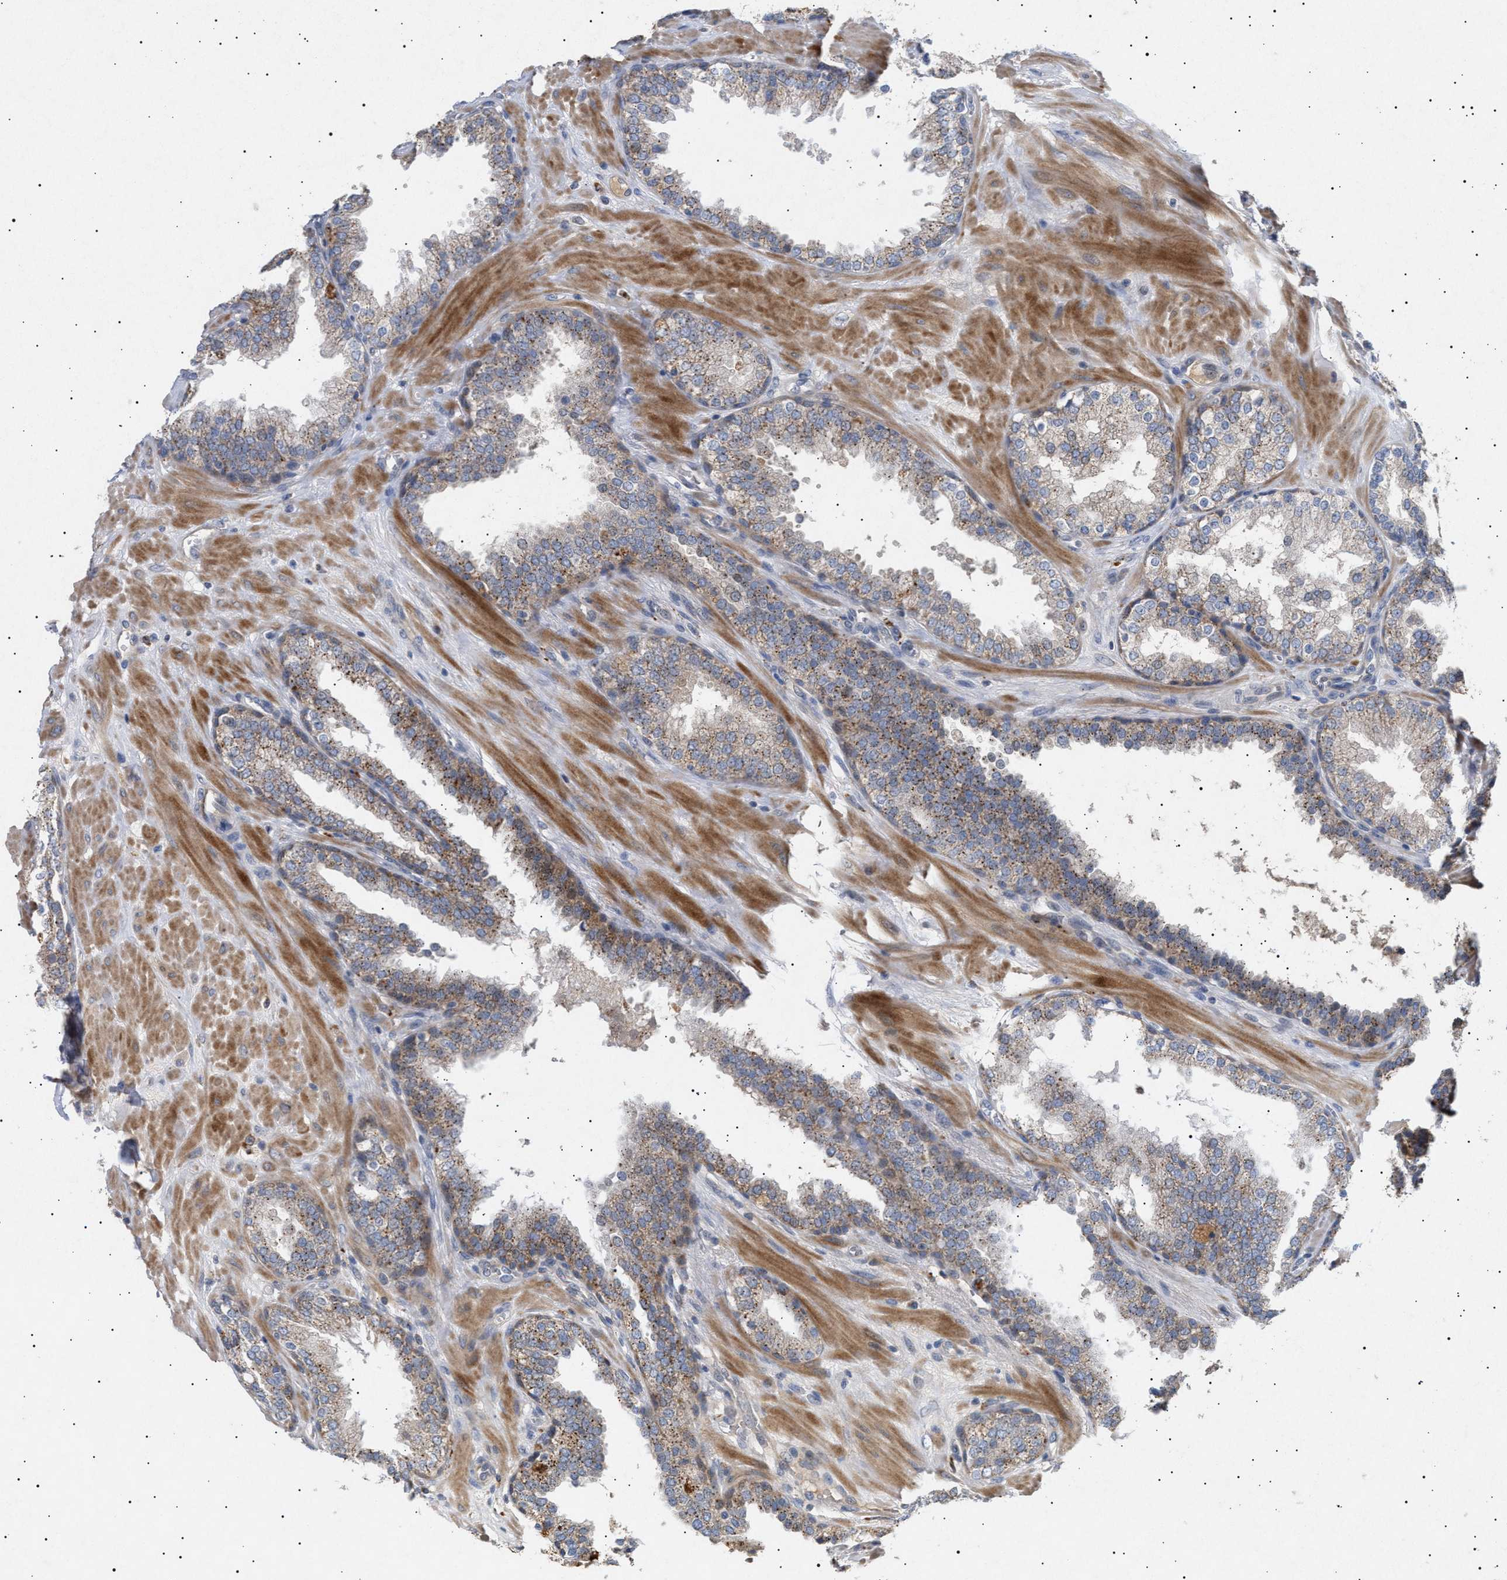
{"staining": {"intensity": "moderate", "quantity": "25%-75%", "location": "cytoplasmic/membranous"}, "tissue": "prostate", "cell_type": "Glandular cells", "image_type": "normal", "snomed": [{"axis": "morphology", "description": "Normal tissue, NOS"}, {"axis": "topography", "description": "Prostate"}], "caption": "Protein staining by immunohistochemistry (IHC) demonstrates moderate cytoplasmic/membranous positivity in about 25%-75% of glandular cells in unremarkable prostate. (Brightfield microscopy of DAB IHC at high magnification).", "gene": "SIRT5", "patient": {"sex": "male", "age": 51}}